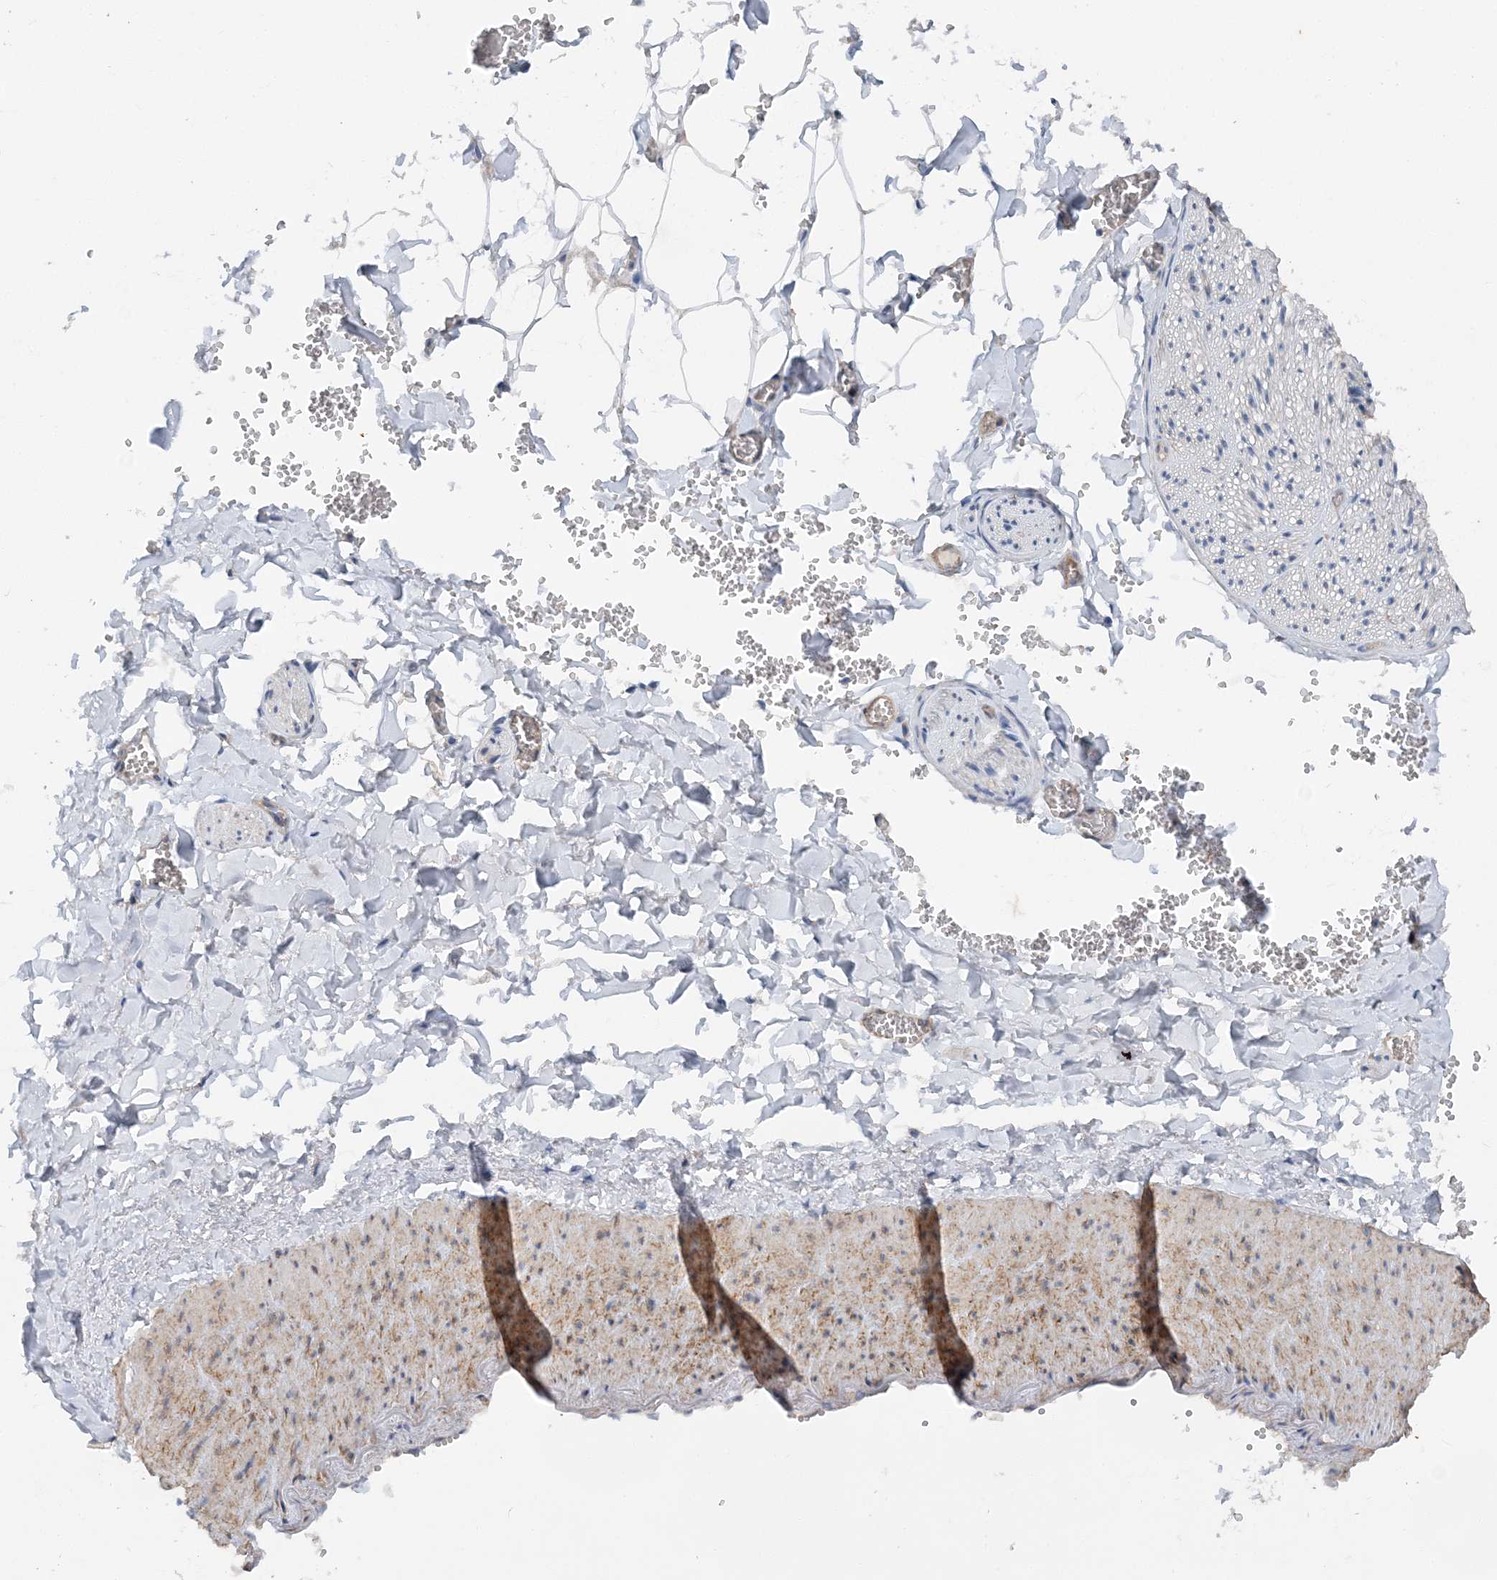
{"staining": {"intensity": "weak", "quantity": "25%-75%", "location": "cytoplasmic/membranous"}, "tissue": "adipose tissue", "cell_type": "Adipocytes", "image_type": "normal", "snomed": [{"axis": "morphology", "description": "Normal tissue, NOS"}, {"axis": "topography", "description": "Gallbladder"}, {"axis": "topography", "description": "Peripheral nerve tissue"}], "caption": "Adipocytes demonstrate weak cytoplasmic/membranous expression in about 25%-75% of cells in benign adipose tissue.", "gene": "SPRY2", "patient": {"sex": "male", "age": 38}}